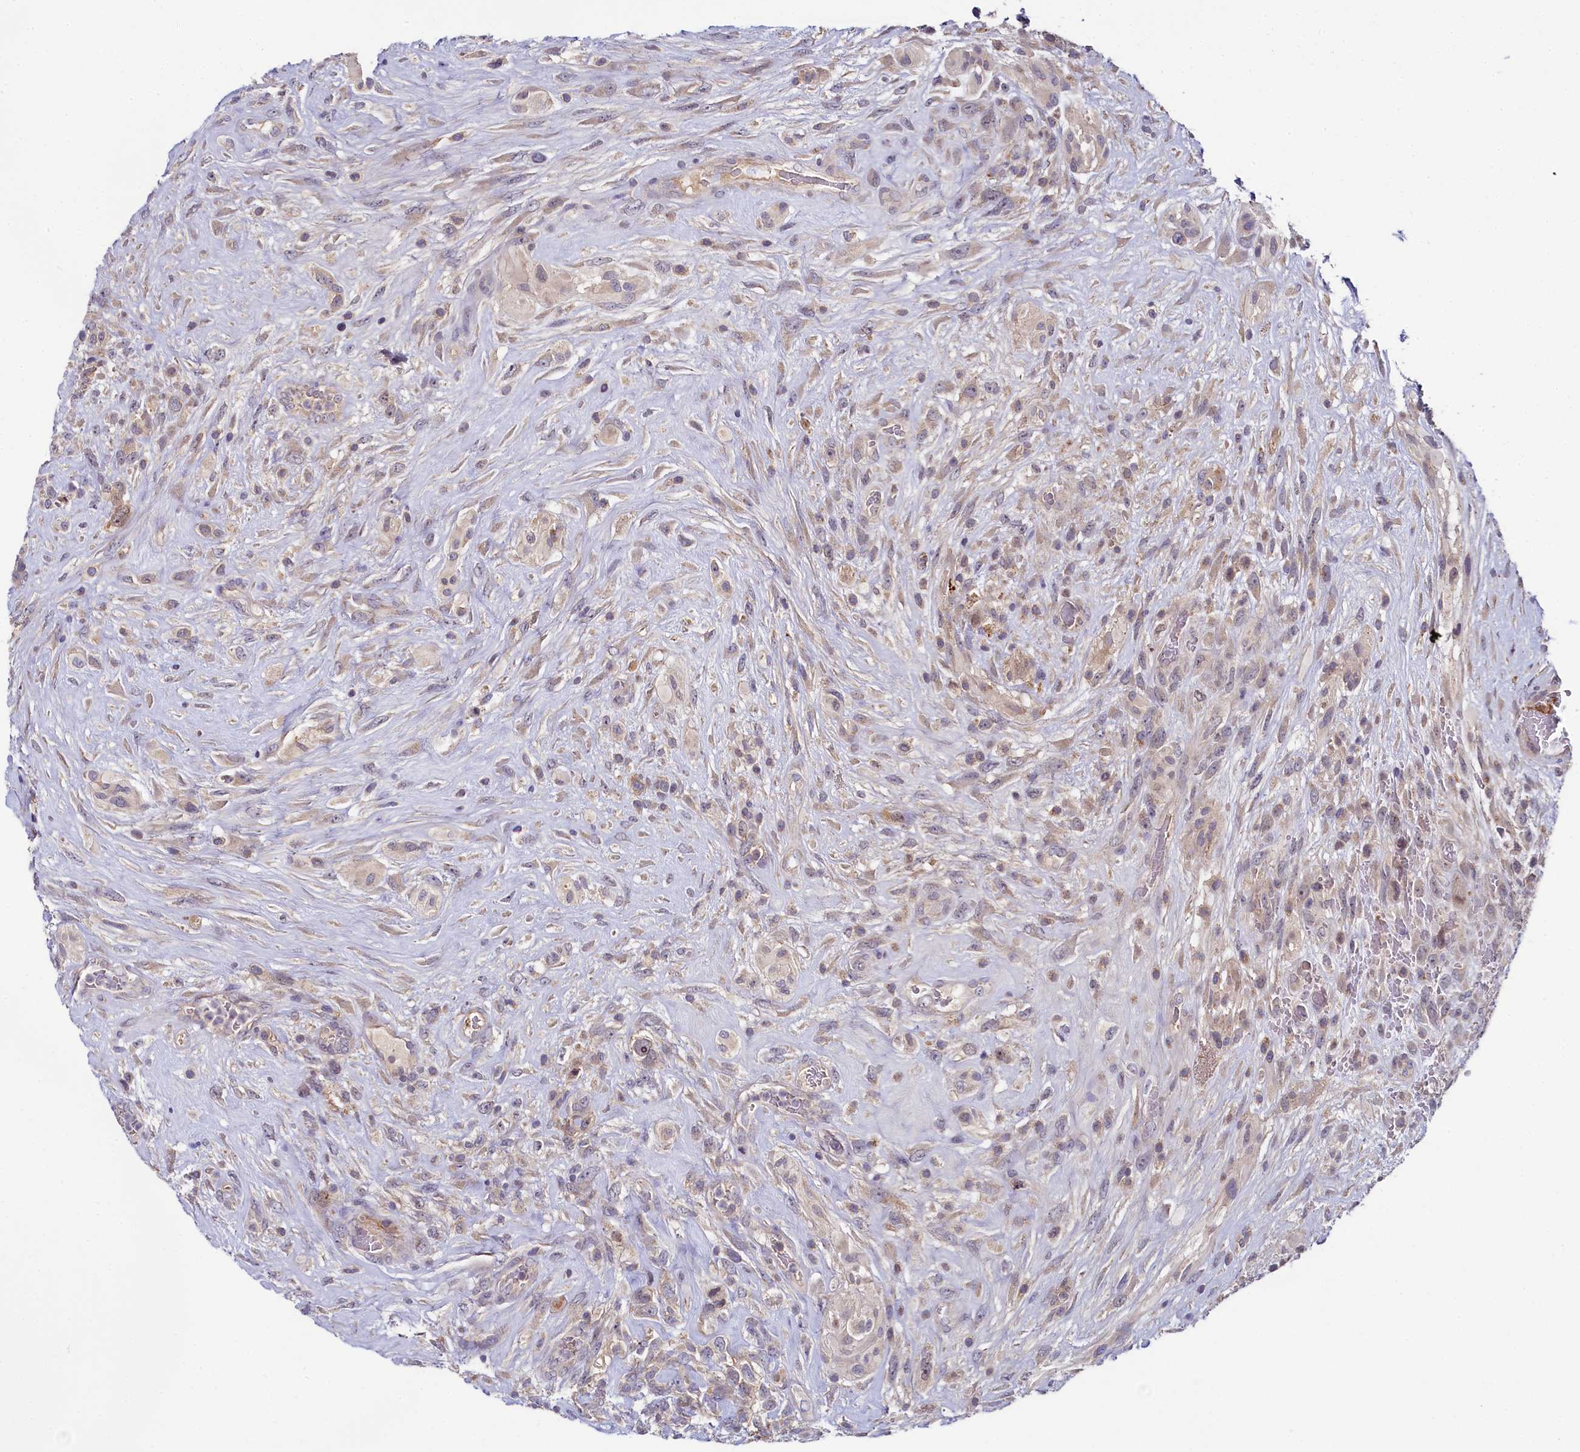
{"staining": {"intensity": "weak", "quantity": "25%-75%", "location": "cytoplasmic/membranous"}, "tissue": "glioma", "cell_type": "Tumor cells", "image_type": "cancer", "snomed": [{"axis": "morphology", "description": "Glioma, malignant, High grade"}, {"axis": "topography", "description": "Brain"}], "caption": "Protein analysis of glioma tissue shows weak cytoplasmic/membranous positivity in about 25%-75% of tumor cells.", "gene": "SPINK9", "patient": {"sex": "male", "age": 61}}